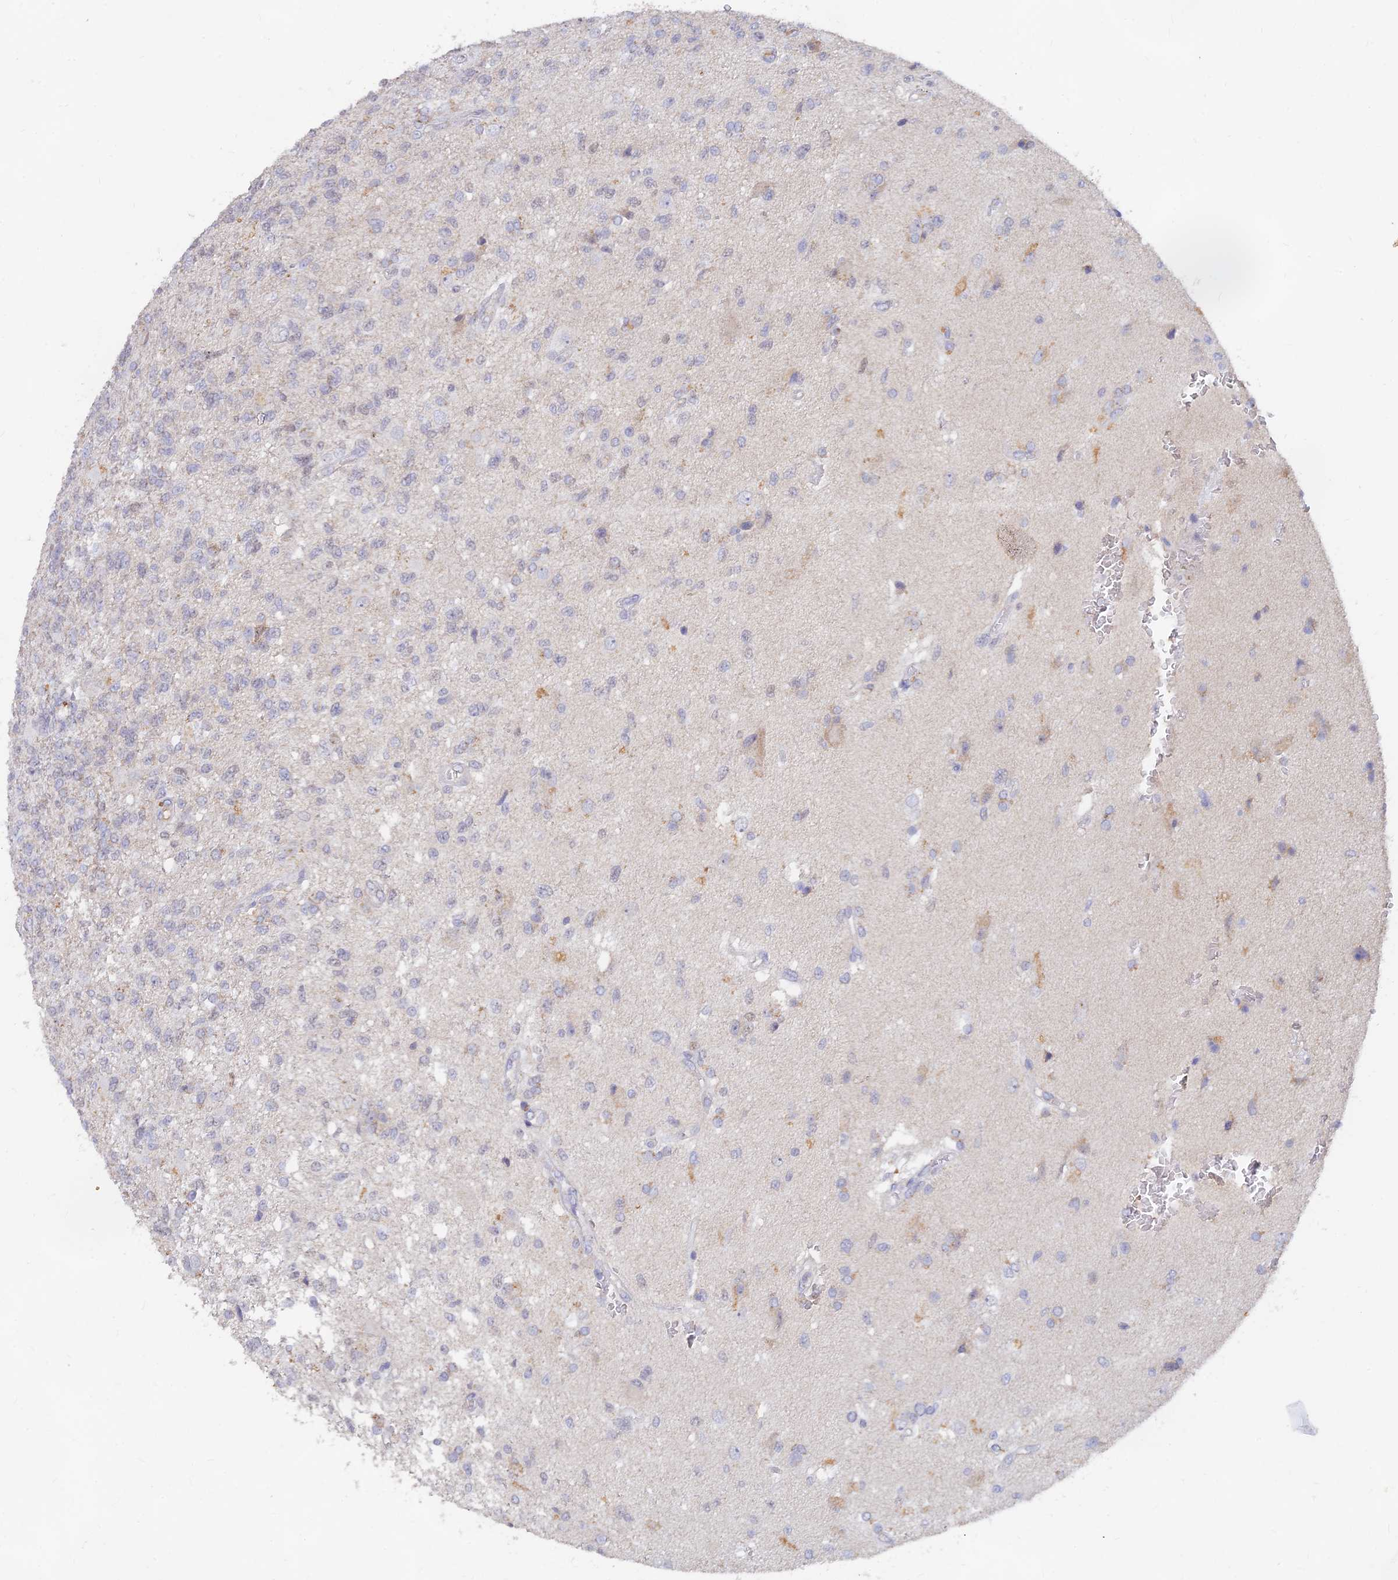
{"staining": {"intensity": "negative", "quantity": "none", "location": "none"}, "tissue": "glioma", "cell_type": "Tumor cells", "image_type": "cancer", "snomed": [{"axis": "morphology", "description": "Glioma, malignant, High grade"}, {"axis": "topography", "description": "Brain"}], "caption": "Malignant glioma (high-grade) was stained to show a protein in brown. There is no significant staining in tumor cells.", "gene": "LRIF1", "patient": {"sex": "male", "age": 56}}